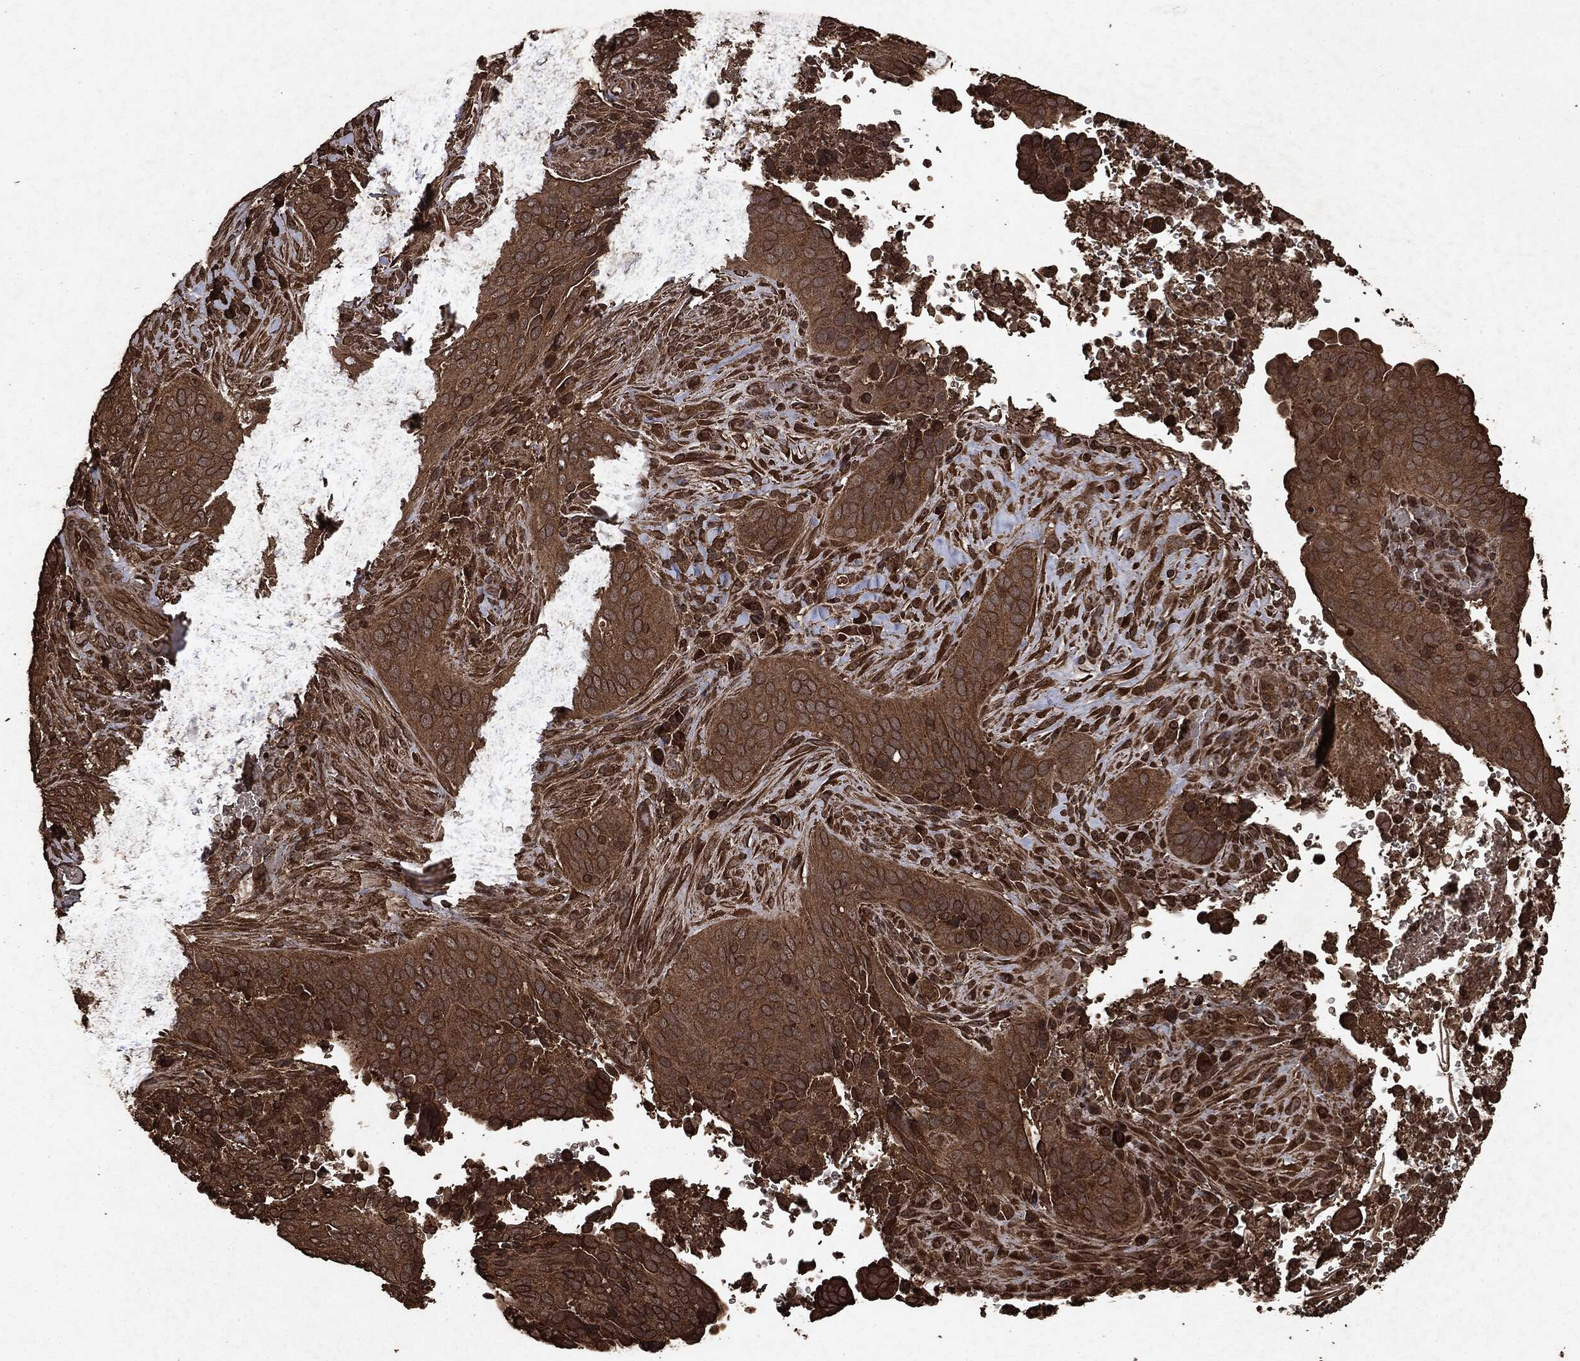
{"staining": {"intensity": "moderate", "quantity": ">75%", "location": "cytoplasmic/membranous"}, "tissue": "cervical cancer", "cell_type": "Tumor cells", "image_type": "cancer", "snomed": [{"axis": "morphology", "description": "Squamous cell carcinoma, NOS"}, {"axis": "topography", "description": "Cervix"}], "caption": "IHC image of human squamous cell carcinoma (cervical) stained for a protein (brown), which reveals medium levels of moderate cytoplasmic/membranous expression in approximately >75% of tumor cells.", "gene": "ARAF", "patient": {"sex": "female", "age": 38}}